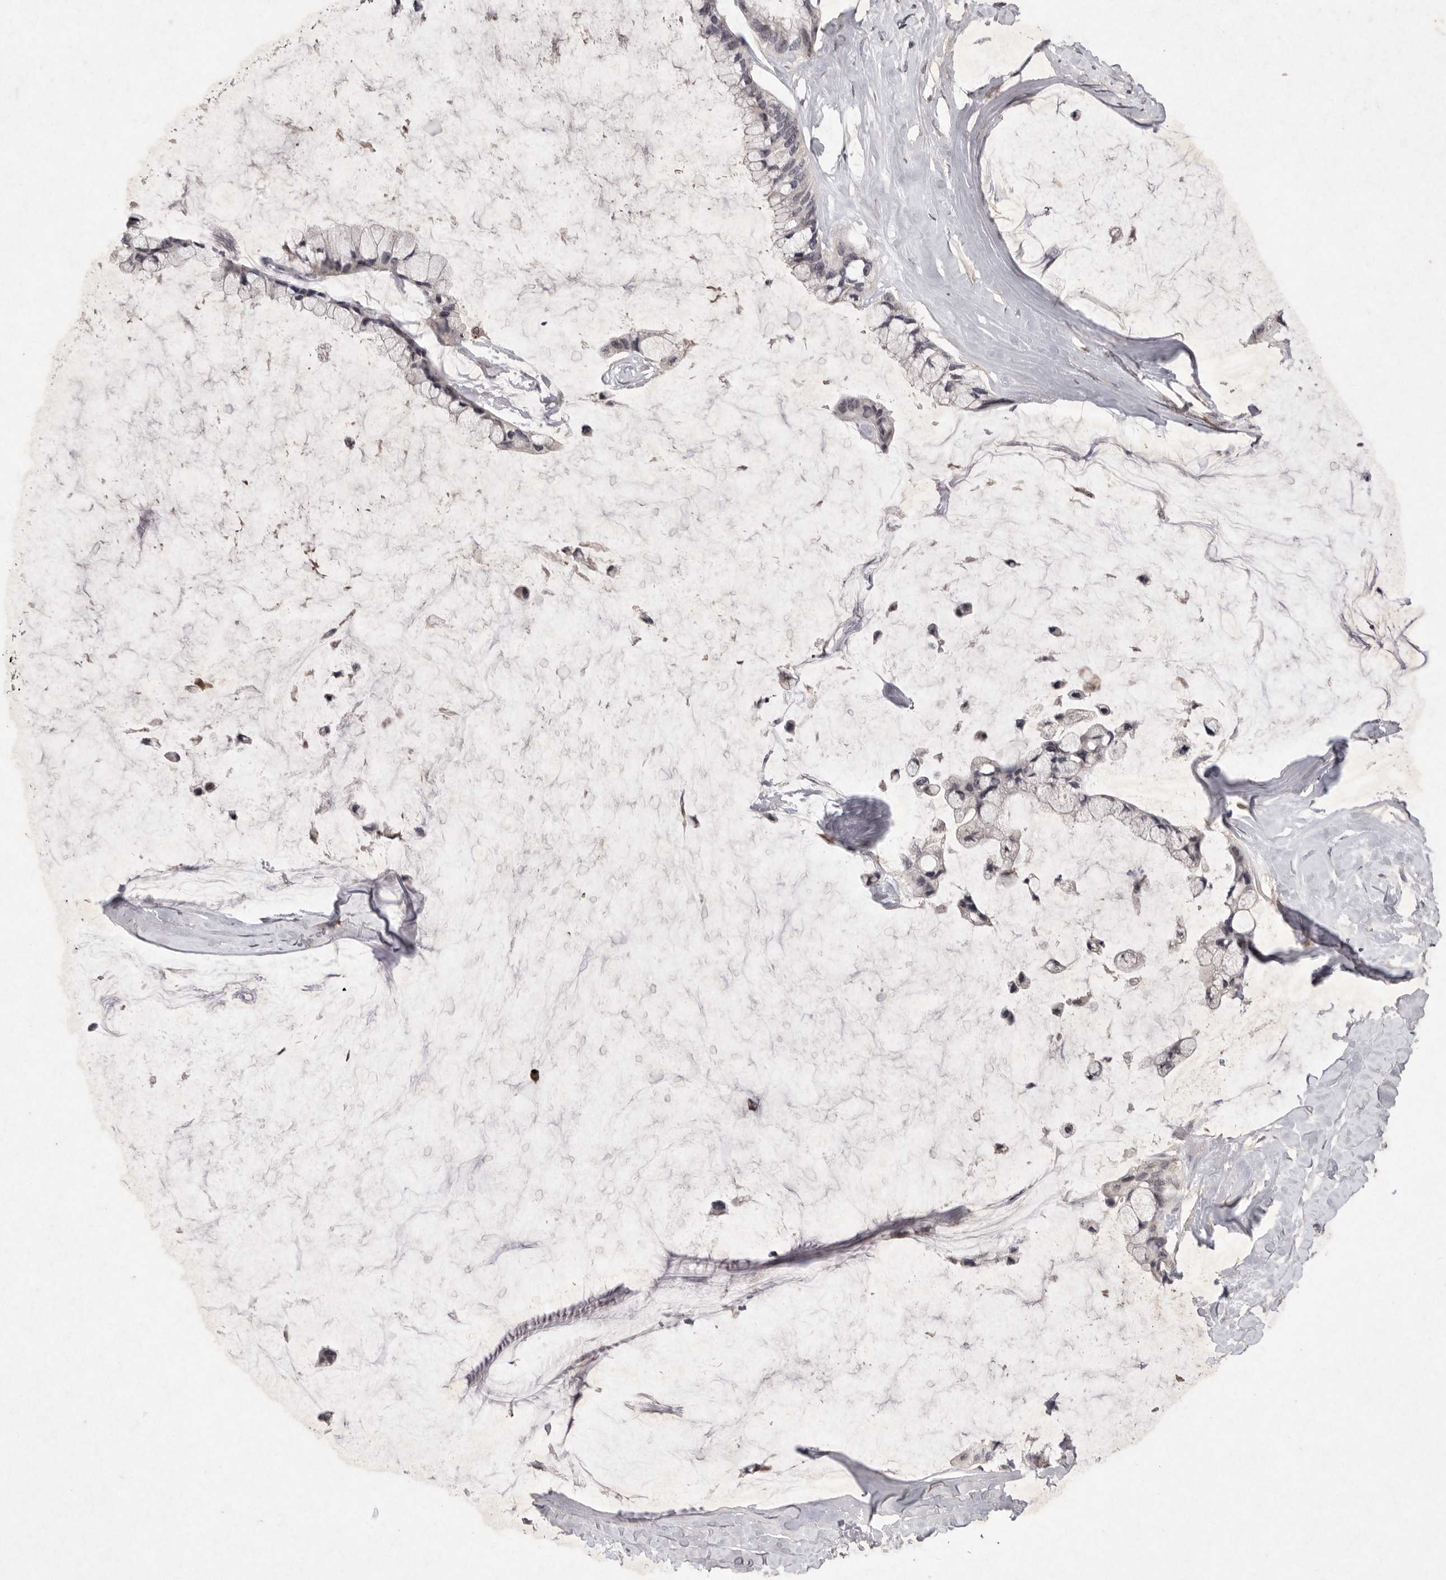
{"staining": {"intensity": "negative", "quantity": "none", "location": "none"}, "tissue": "ovarian cancer", "cell_type": "Tumor cells", "image_type": "cancer", "snomed": [{"axis": "morphology", "description": "Cystadenocarcinoma, mucinous, NOS"}, {"axis": "topography", "description": "Ovary"}], "caption": "The IHC image has no significant staining in tumor cells of ovarian cancer tissue. (DAB (3,3'-diaminobenzidine) IHC visualized using brightfield microscopy, high magnification).", "gene": "APLNR", "patient": {"sex": "female", "age": 39}}